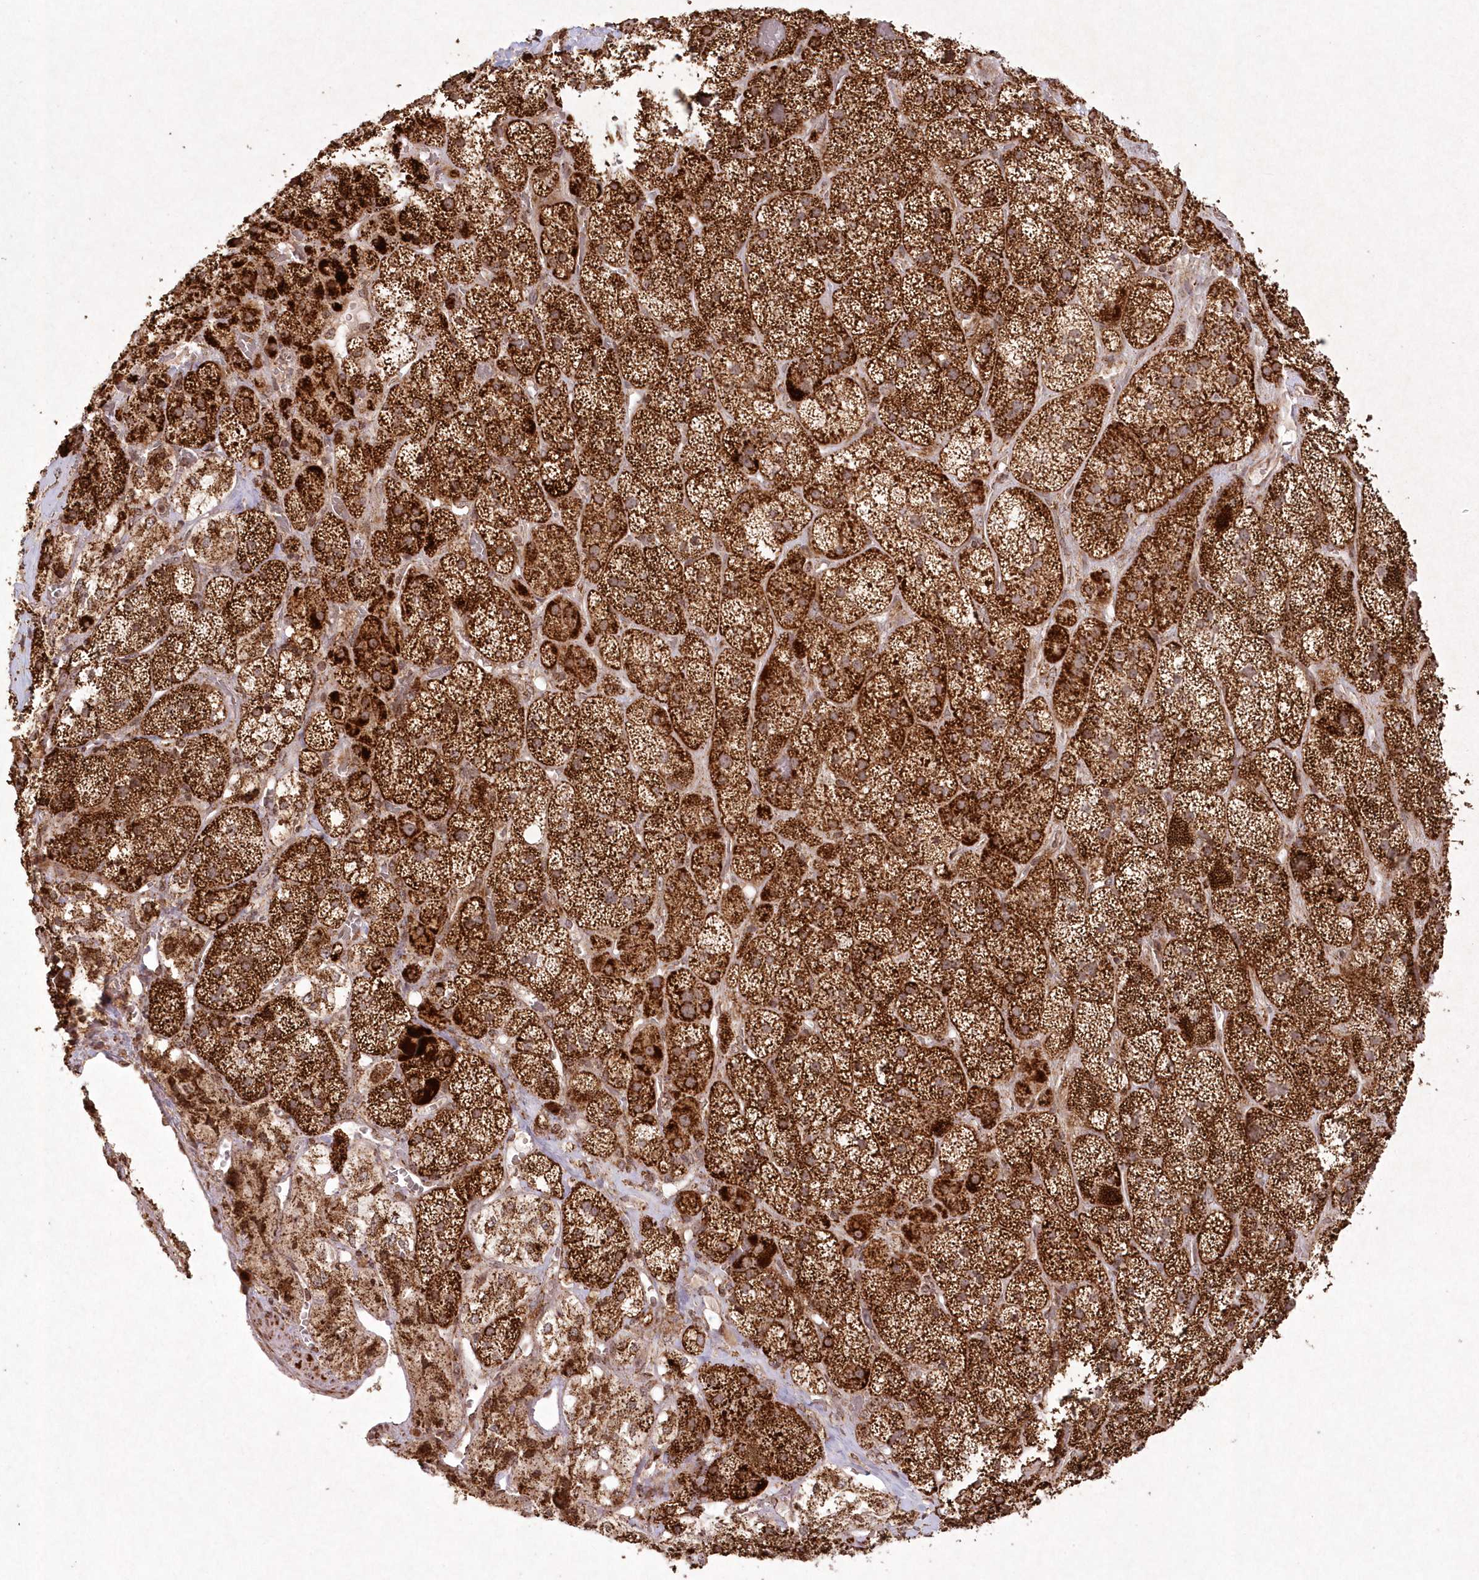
{"staining": {"intensity": "strong", "quantity": ">75%", "location": "cytoplasmic/membranous"}, "tissue": "adrenal gland", "cell_type": "Glandular cells", "image_type": "normal", "snomed": [{"axis": "morphology", "description": "Normal tissue, NOS"}, {"axis": "topography", "description": "Adrenal gland"}], "caption": "A high-resolution photomicrograph shows IHC staining of benign adrenal gland, which shows strong cytoplasmic/membranous expression in about >75% of glandular cells.", "gene": "LRPPRC", "patient": {"sex": "male", "age": 57}}